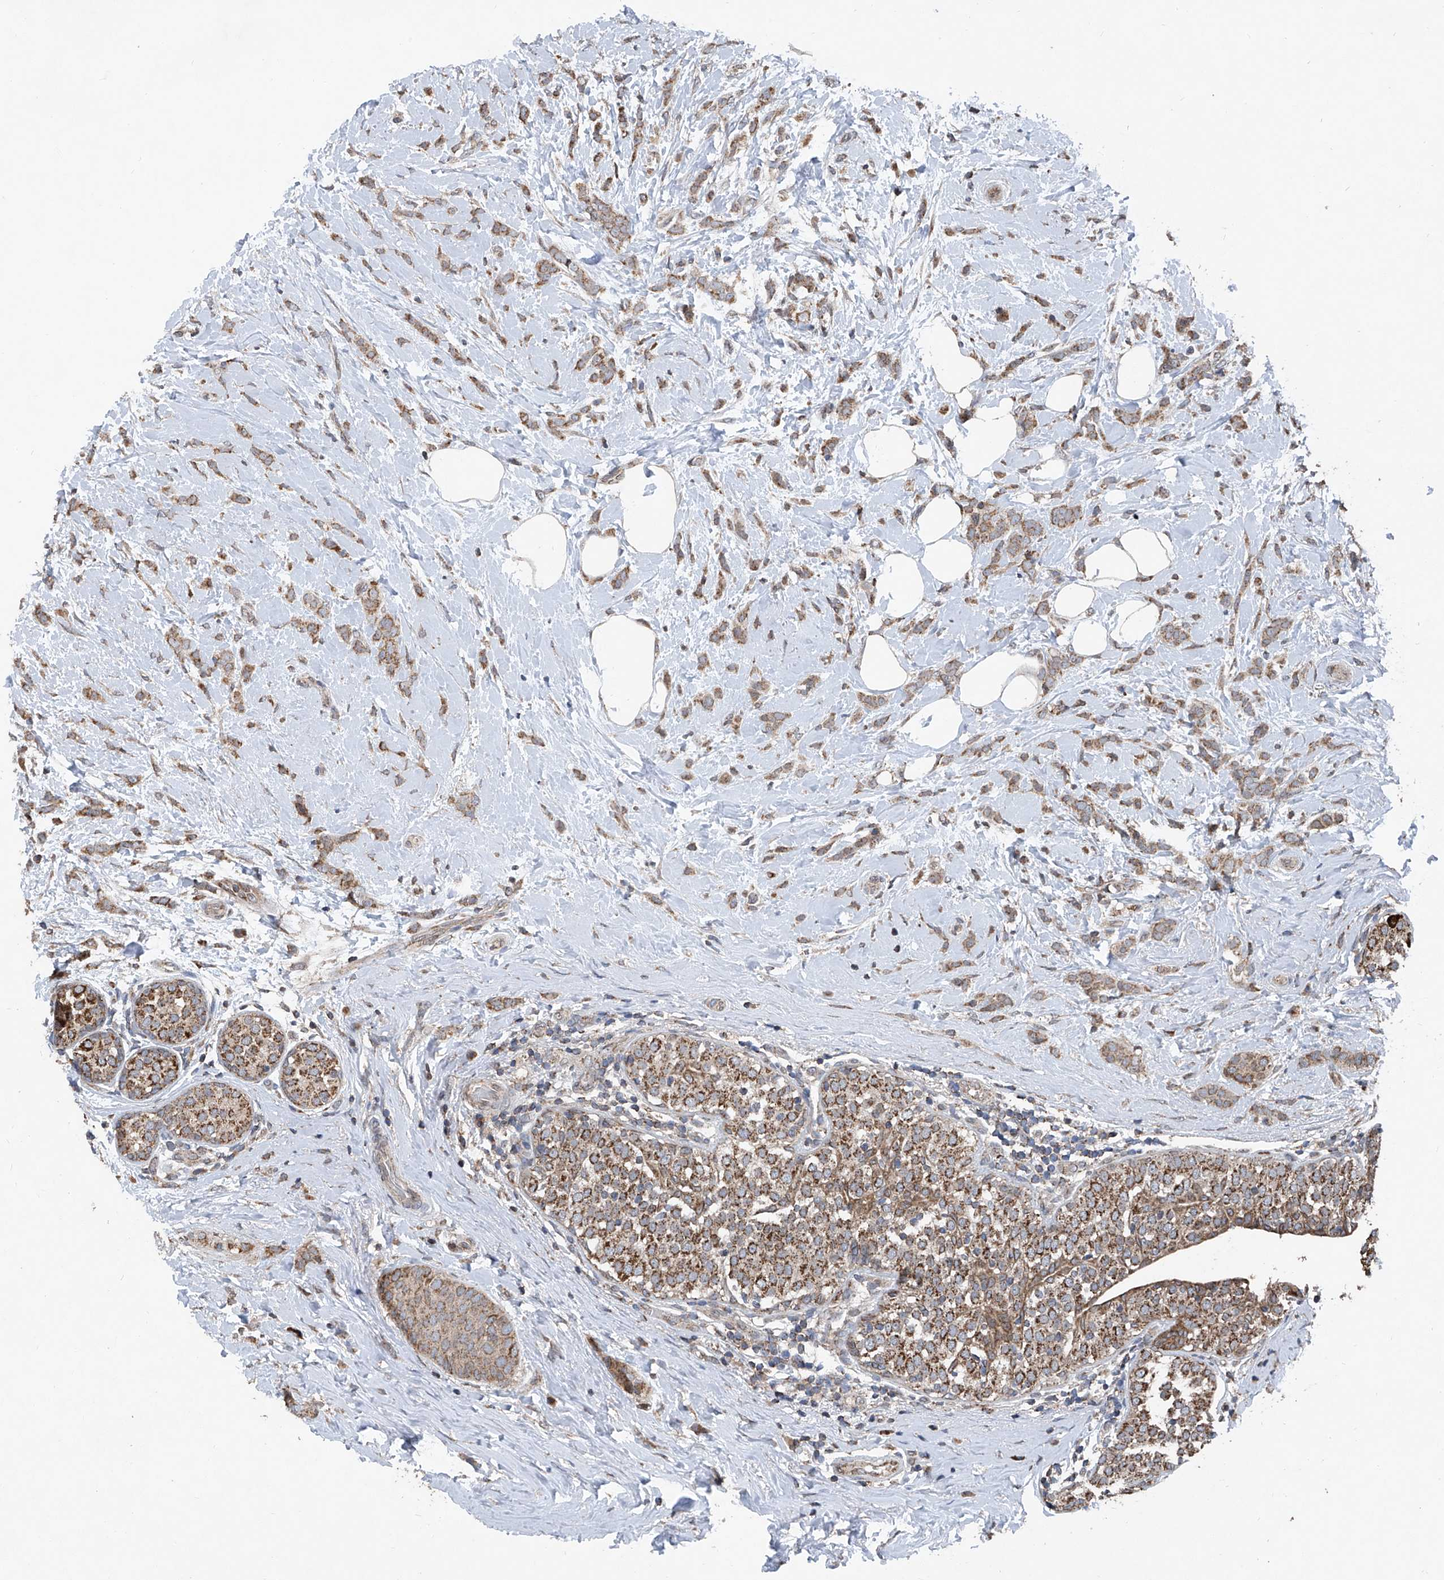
{"staining": {"intensity": "moderate", "quantity": ">75%", "location": "cytoplasmic/membranous"}, "tissue": "breast cancer", "cell_type": "Tumor cells", "image_type": "cancer", "snomed": [{"axis": "morphology", "description": "Lobular carcinoma, in situ"}, {"axis": "morphology", "description": "Lobular carcinoma"}, {"axis": "topography", "description": "Breast"}], "caption": "Breast cancer (lobular carcinoma) stained for a protein demonstrates moderate cytoplasmic/membranous positivity in tumor cells.", "gene": "BCKDHB", "patient": {"sex": "female", "age": 41}}